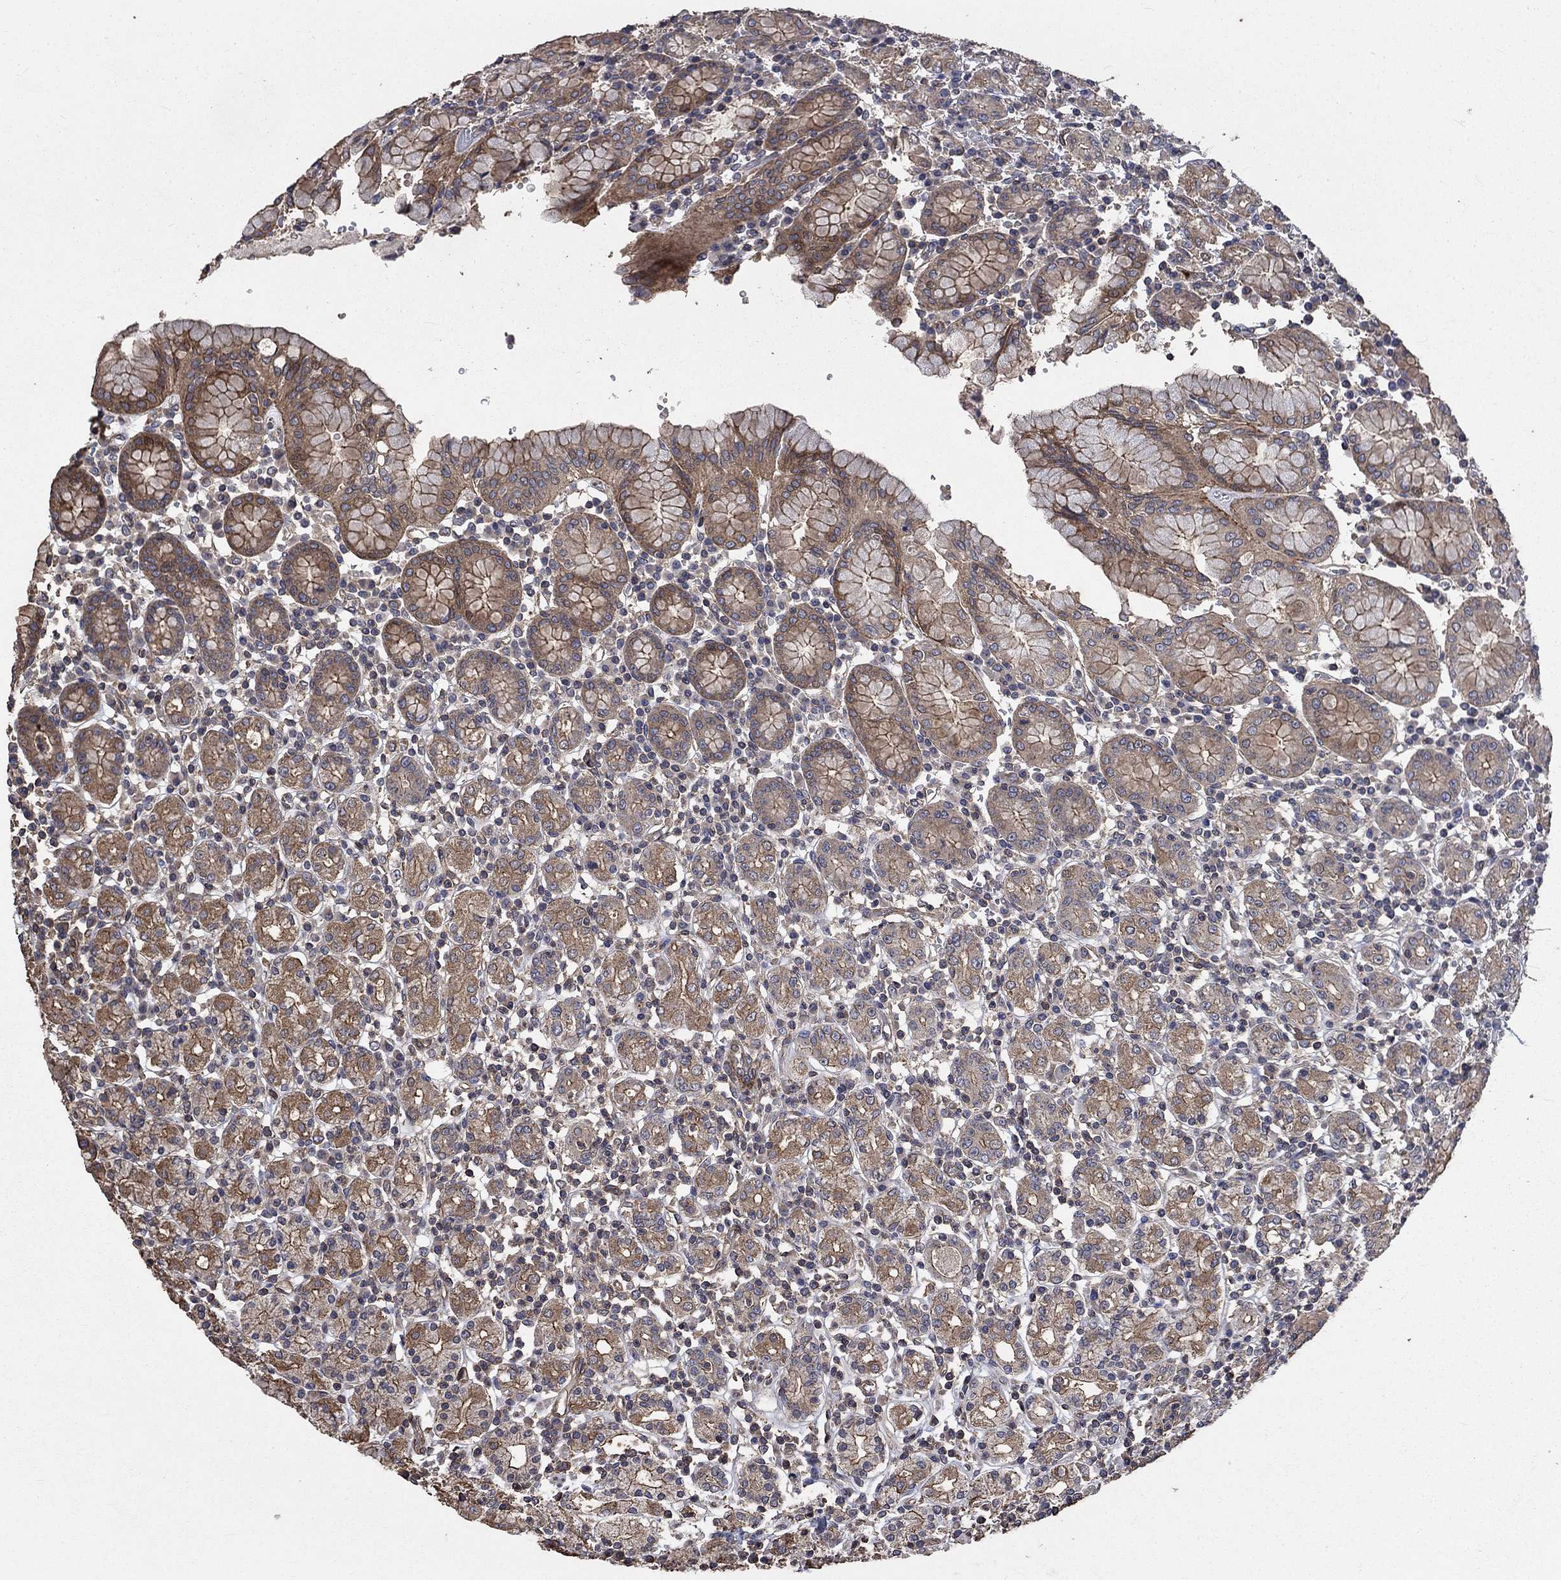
{"staining": {"intensity": "moderate", "quantity": "25%-75%", "location": "cytoplasmic/membranous"}, "tissue": "stomach", "cell_type": "Glandular cells", "image_type": "normal", "snomed": [{"axis": "morphology", "description": "Normal tissue, NOS"}, {"axis": "topography", "description": "Stomach, upper"}, {"axis": "topography", "description": "Stomach"}], "caption": "IHC micrograph of normal human stomach stained for a protein (brown), which displays medium levels of moderate cytoplasmic/membranous expression in about 25%-75% of glandular cells.", "gene": "PDE3A", "patient": {"sex": "male", "age": 62}}